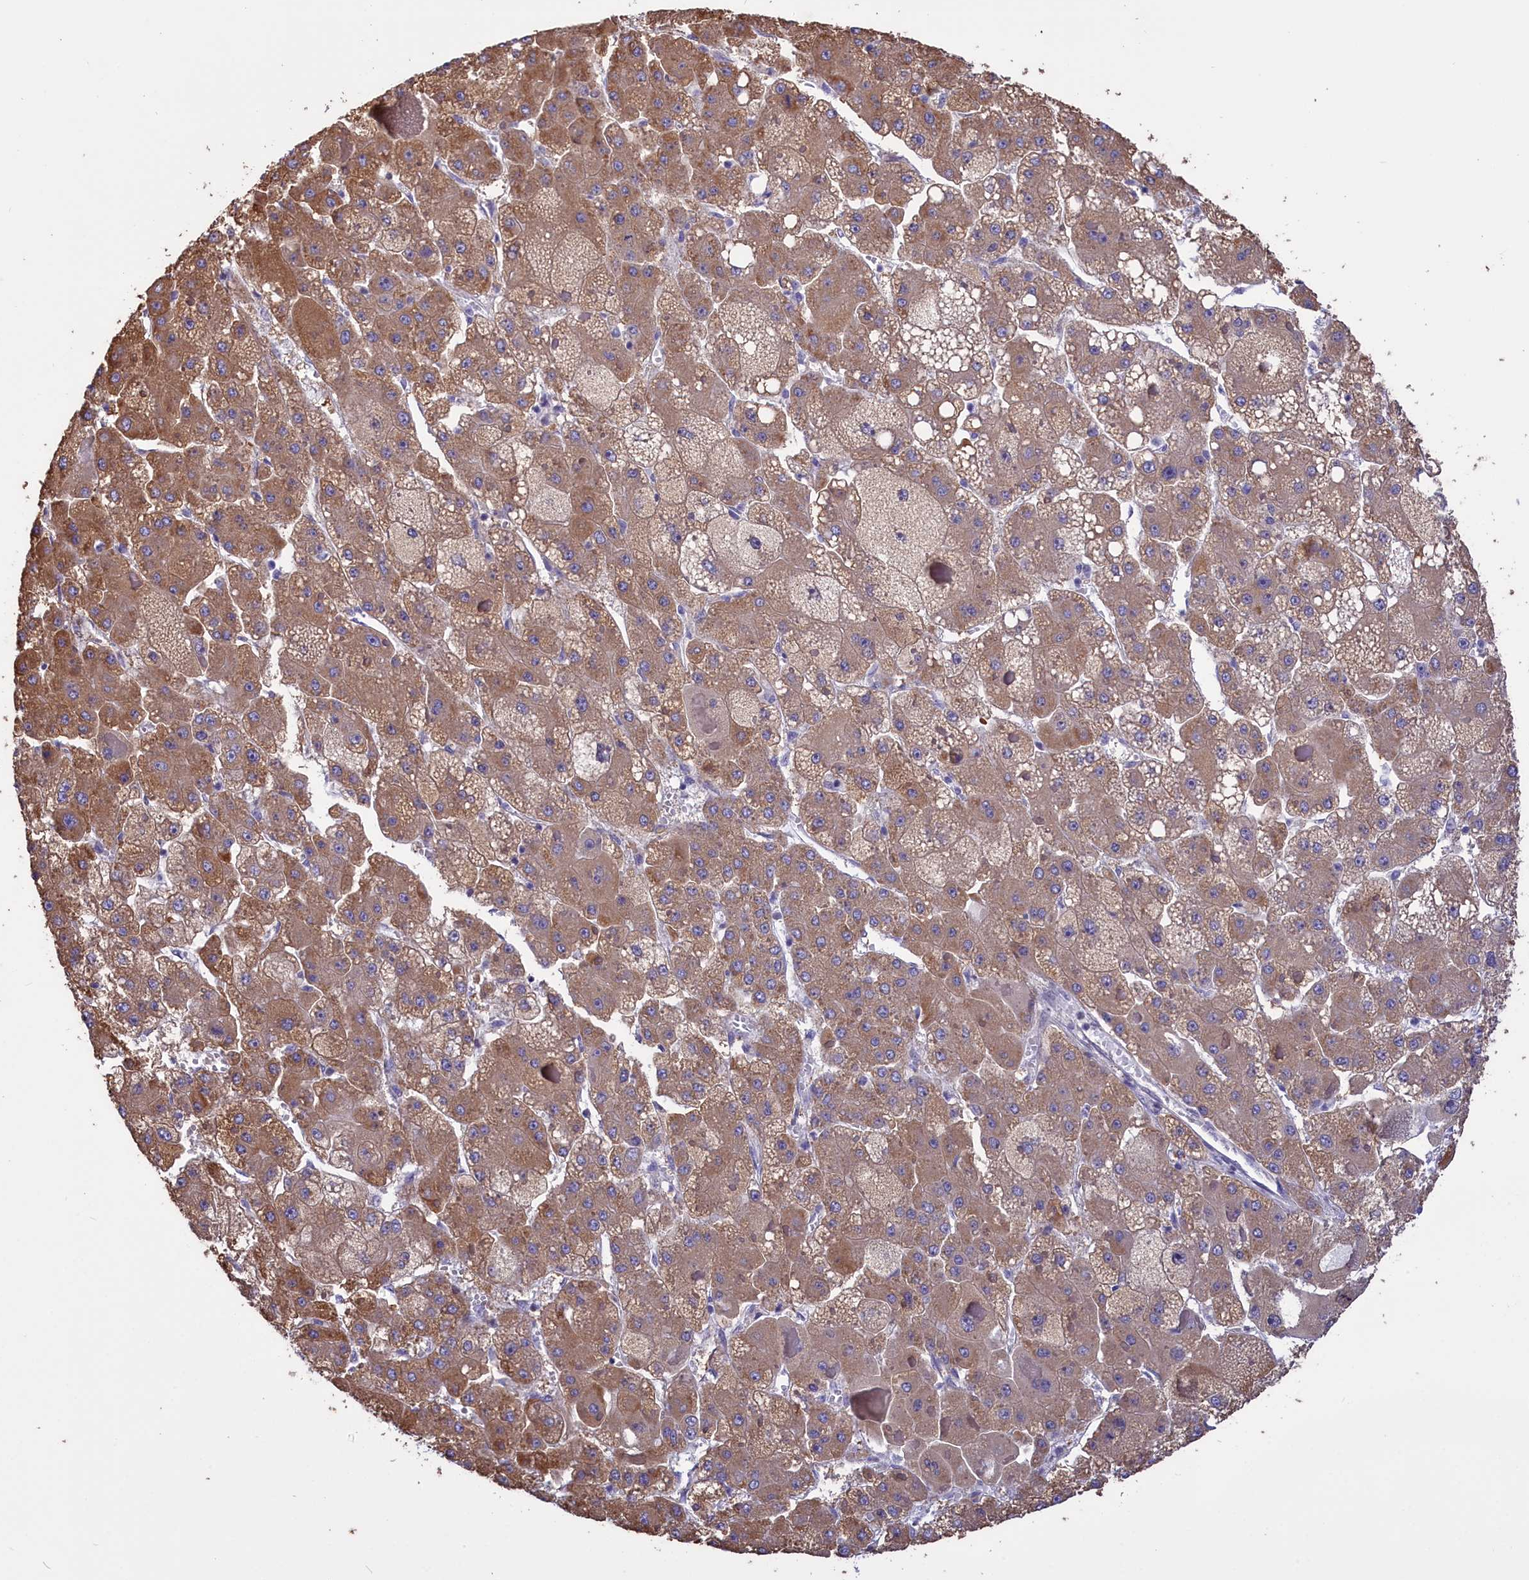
{"staining": {"intensity": "moderate", "quantity": ">75%", "location": "cytoplasmic/membranous"}, "tissue": "liver cancer", "cell_type": "Tumor cells", "image_type": "cancer", "snomed": [{"axis": "morphology", "description": "Carcinoma, Hepatocellular, NOS"}, {"axis": "topography", "description": "Liver"}], "caption": "Protein expression analysis of human liver cancer reveals moderate cytoplasmic/membranous positivity in approximately >75% of tumor cells. Nuclei are stained in blue.", "gene": "CYP2U1", "patient": {"sex": "female", "age": 73}}